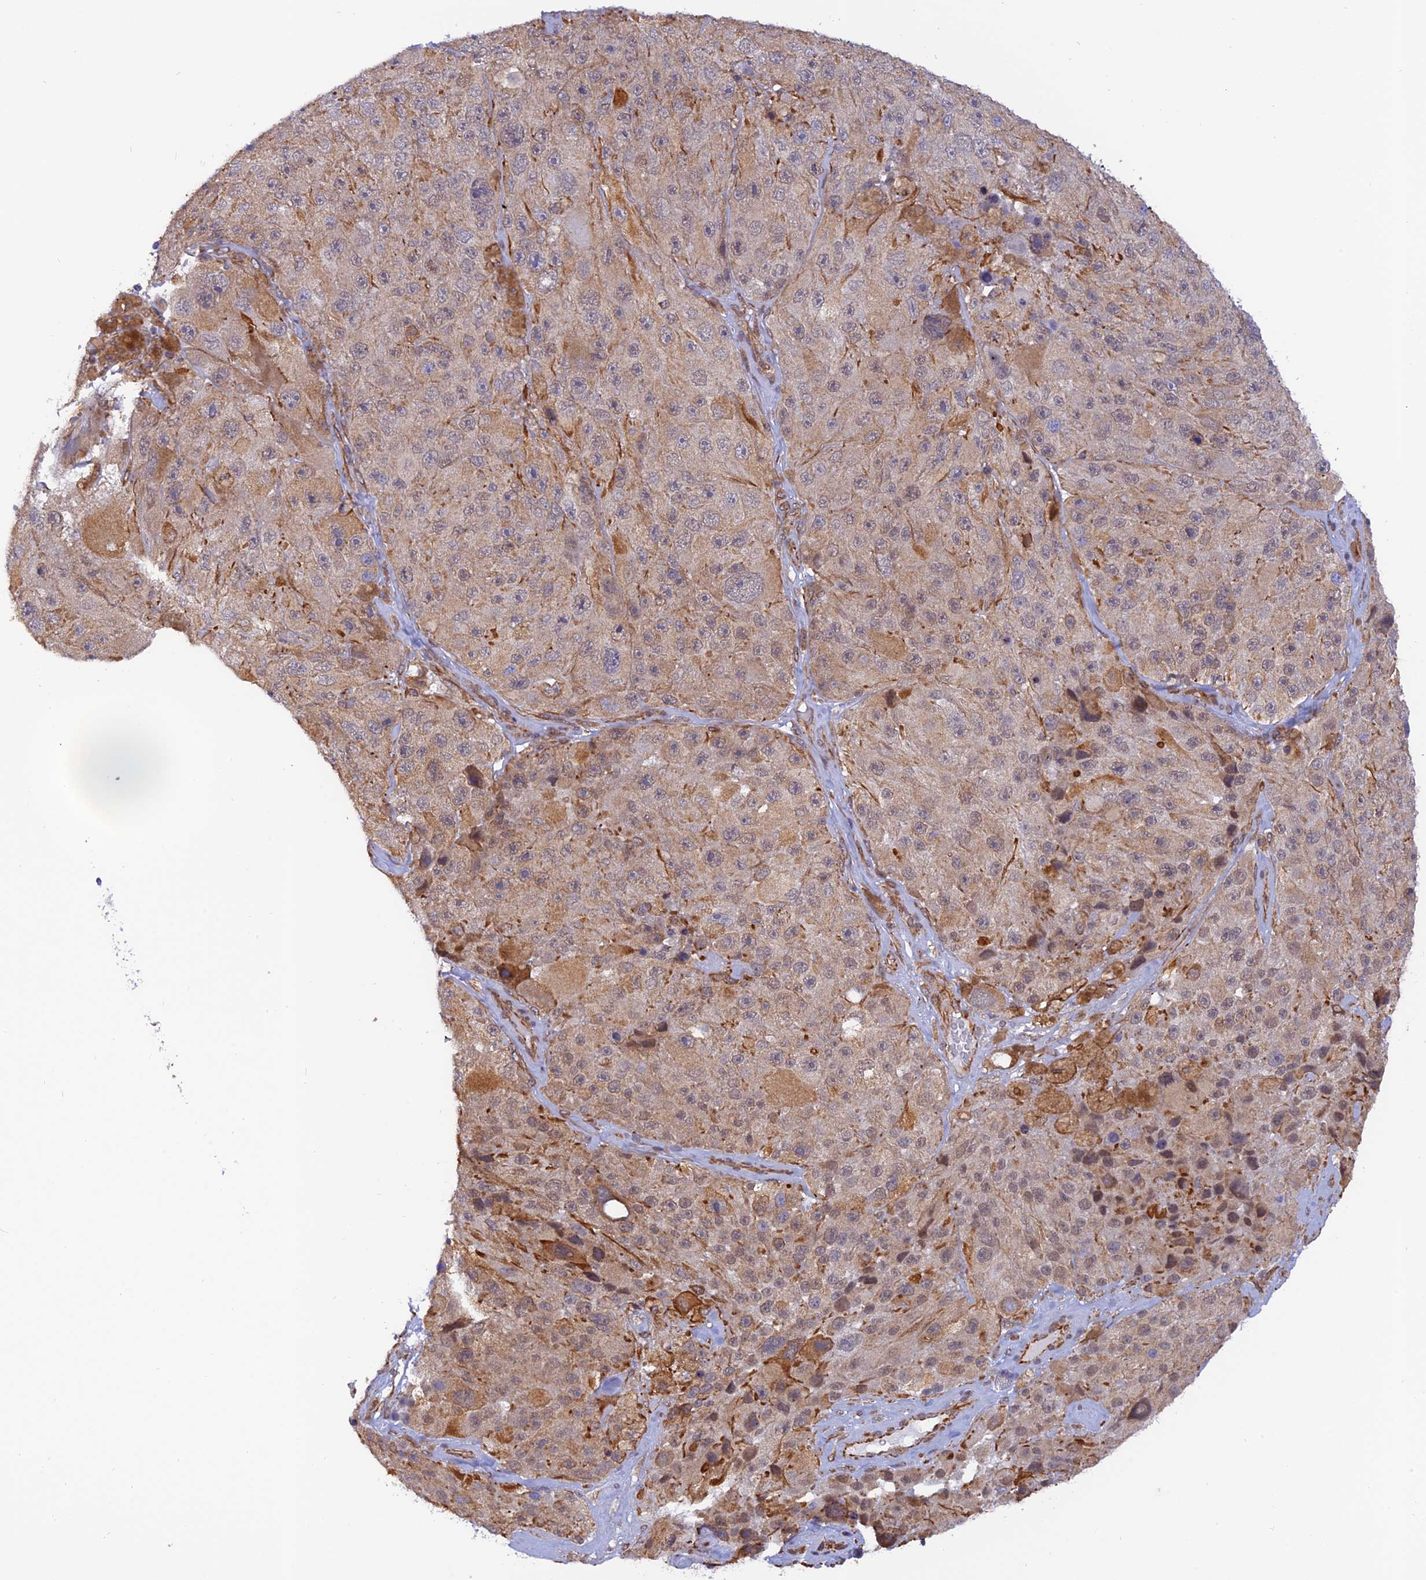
{"staining": {"intensity": "weak", "quantity": ">75%", "location": "cytoplasmic/membranous,nuclear"}, "tissue": "melanoma", "cell_type": "Tumor cells", "image_type": "cancer", "snomed": [{"axis": "morphology", "description": "Malignant melanoma, Metastatic site"}, {"axis": "topography", "description": "Lymph node"}], "caption": "Immunohistochemical staining of malignant melanoma (metastatic site) displays weak cytoplasmic/membranous and nuclear protein staining in about >75% of tumor cells.", "gene": "PAGR1", "patient": {"sex": "male", "age": 62}}